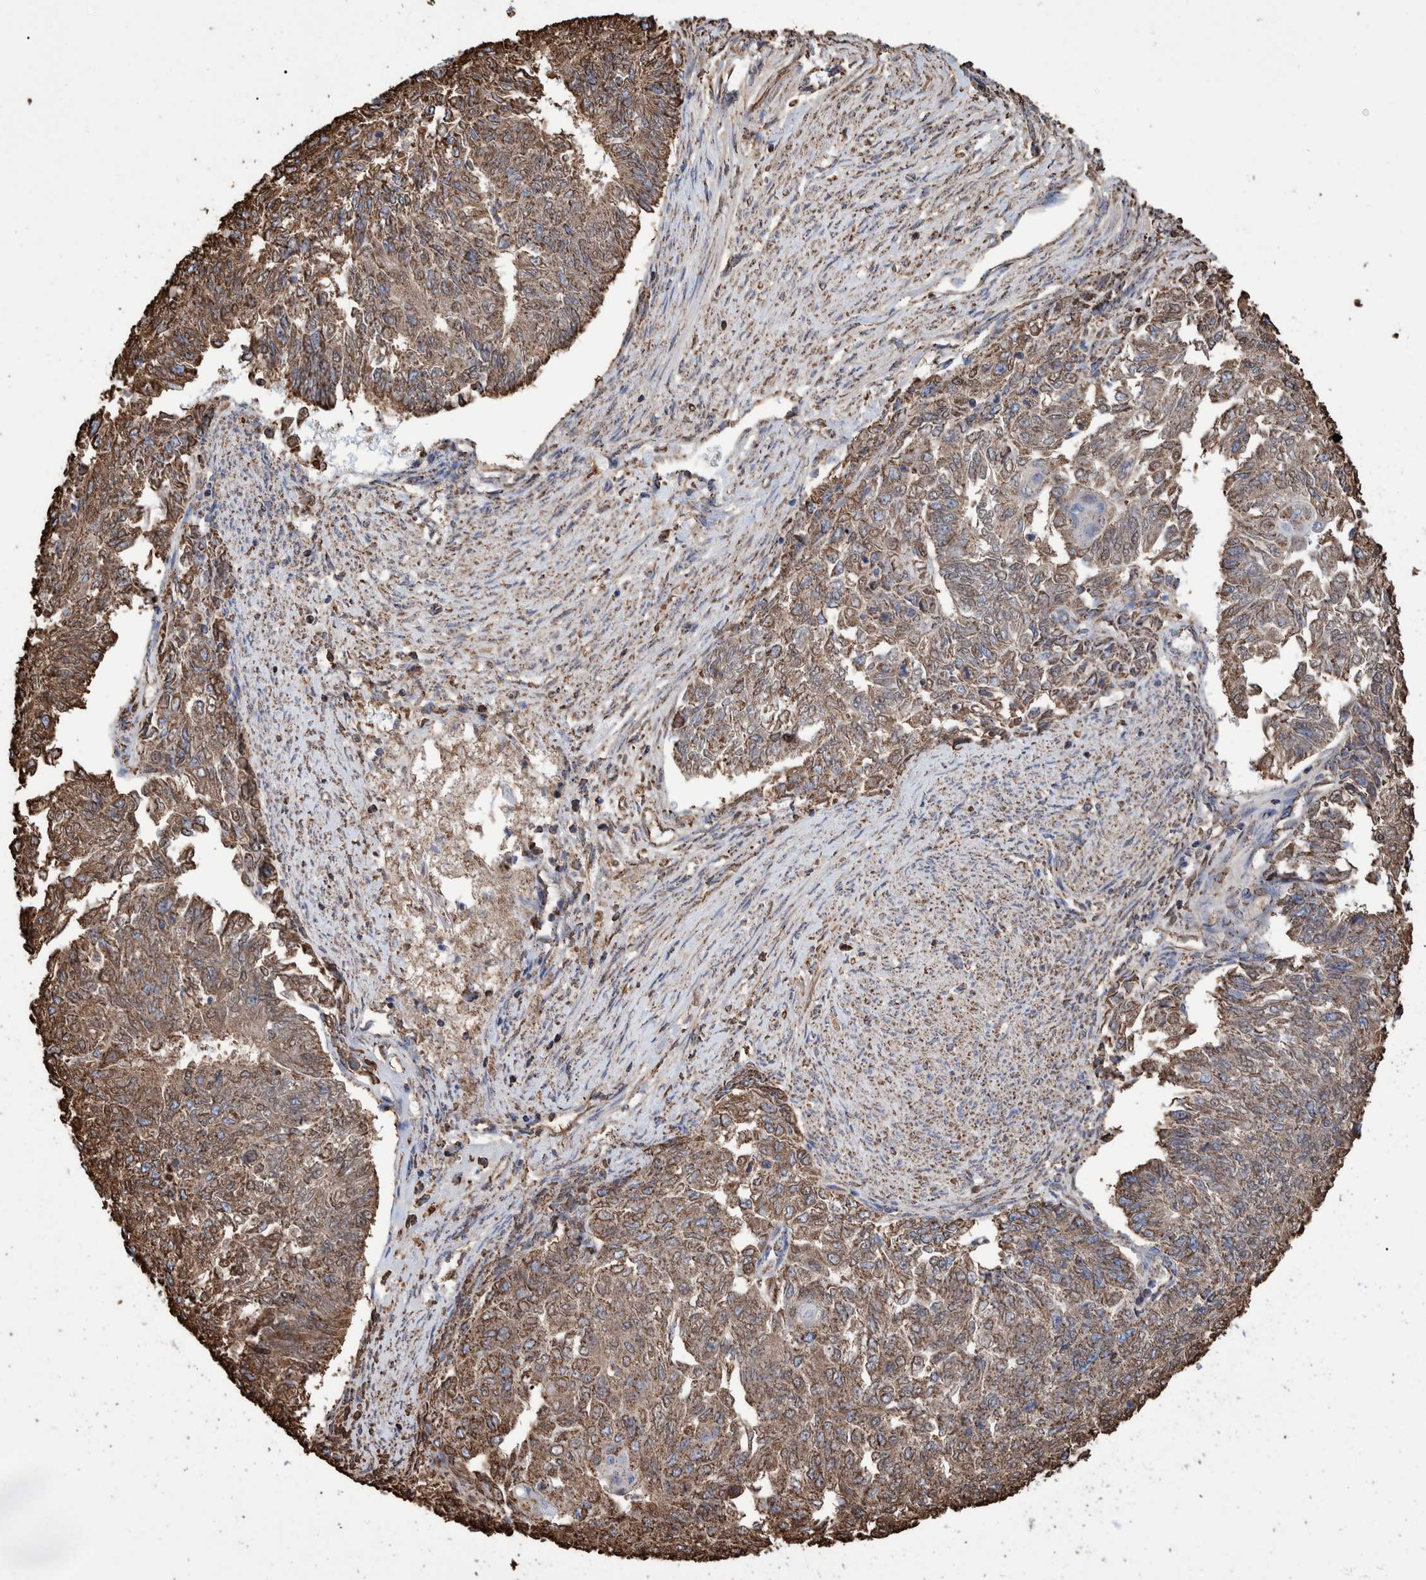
{"staining": {"intensity": "moderate", "quantity": ">75%", "location": "cytoplasmic/membranous"}, "tissue": "endometrial cancer", "cell_type": "Tumor cells", "image_type": "cancer", "snomed": [{"axis": "morphology", "description": "Adenocarcinoma, NOS"}, {"axis": "topography", "description": "Endometrium"}], "caption": "This image displays immunohistochemistry (IHC) staining of endometrial cancer (adenocarcinoma), with medium moderate cytoplasmic/membranous expression in about >75% of tumor cells.", "gene": "VPS26C", "patient": {"sex": "female", "age": 32}}